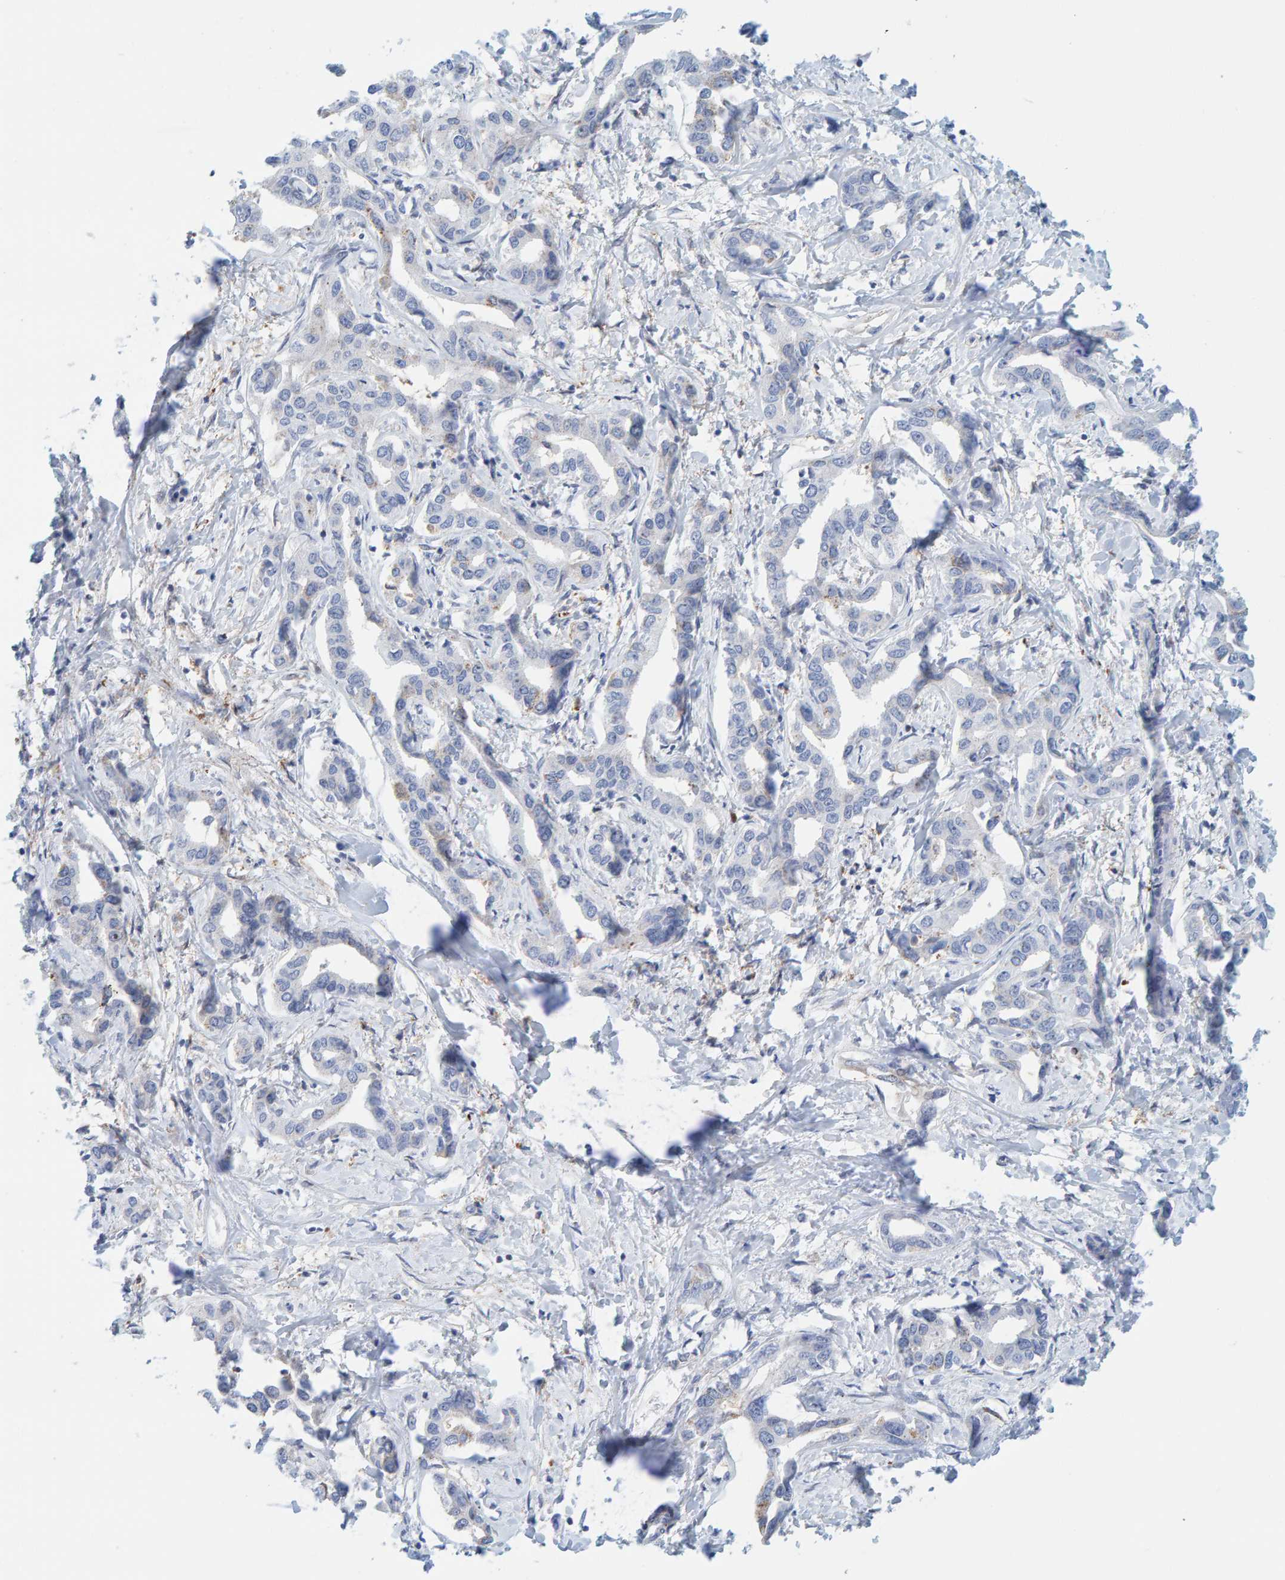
{"staining": {"intensity": "negative", "quantity": "none", "location": "none"}, "tissue": "liver cancer", "cell_type": "Tumor cells", "image_type": "cancer", "snomed": [{"axis": "morphology", "description": "Cholangiocarcinoma"}, {"axis": "topography", "description": "Liver"}], "caption": "The histopathology image demonstrates no significant staining in tumor cells of cholangiocarcinoma (liver). (Stains: DAB (3,3'-diaminobenzidine) immunohistochemistry (IHC) with hematoxylin counter stain, Microscopy: brightfield microscopy at high magnification).", "gene": "KLHL11", "patient": {"sex": "male", "age": 59}}